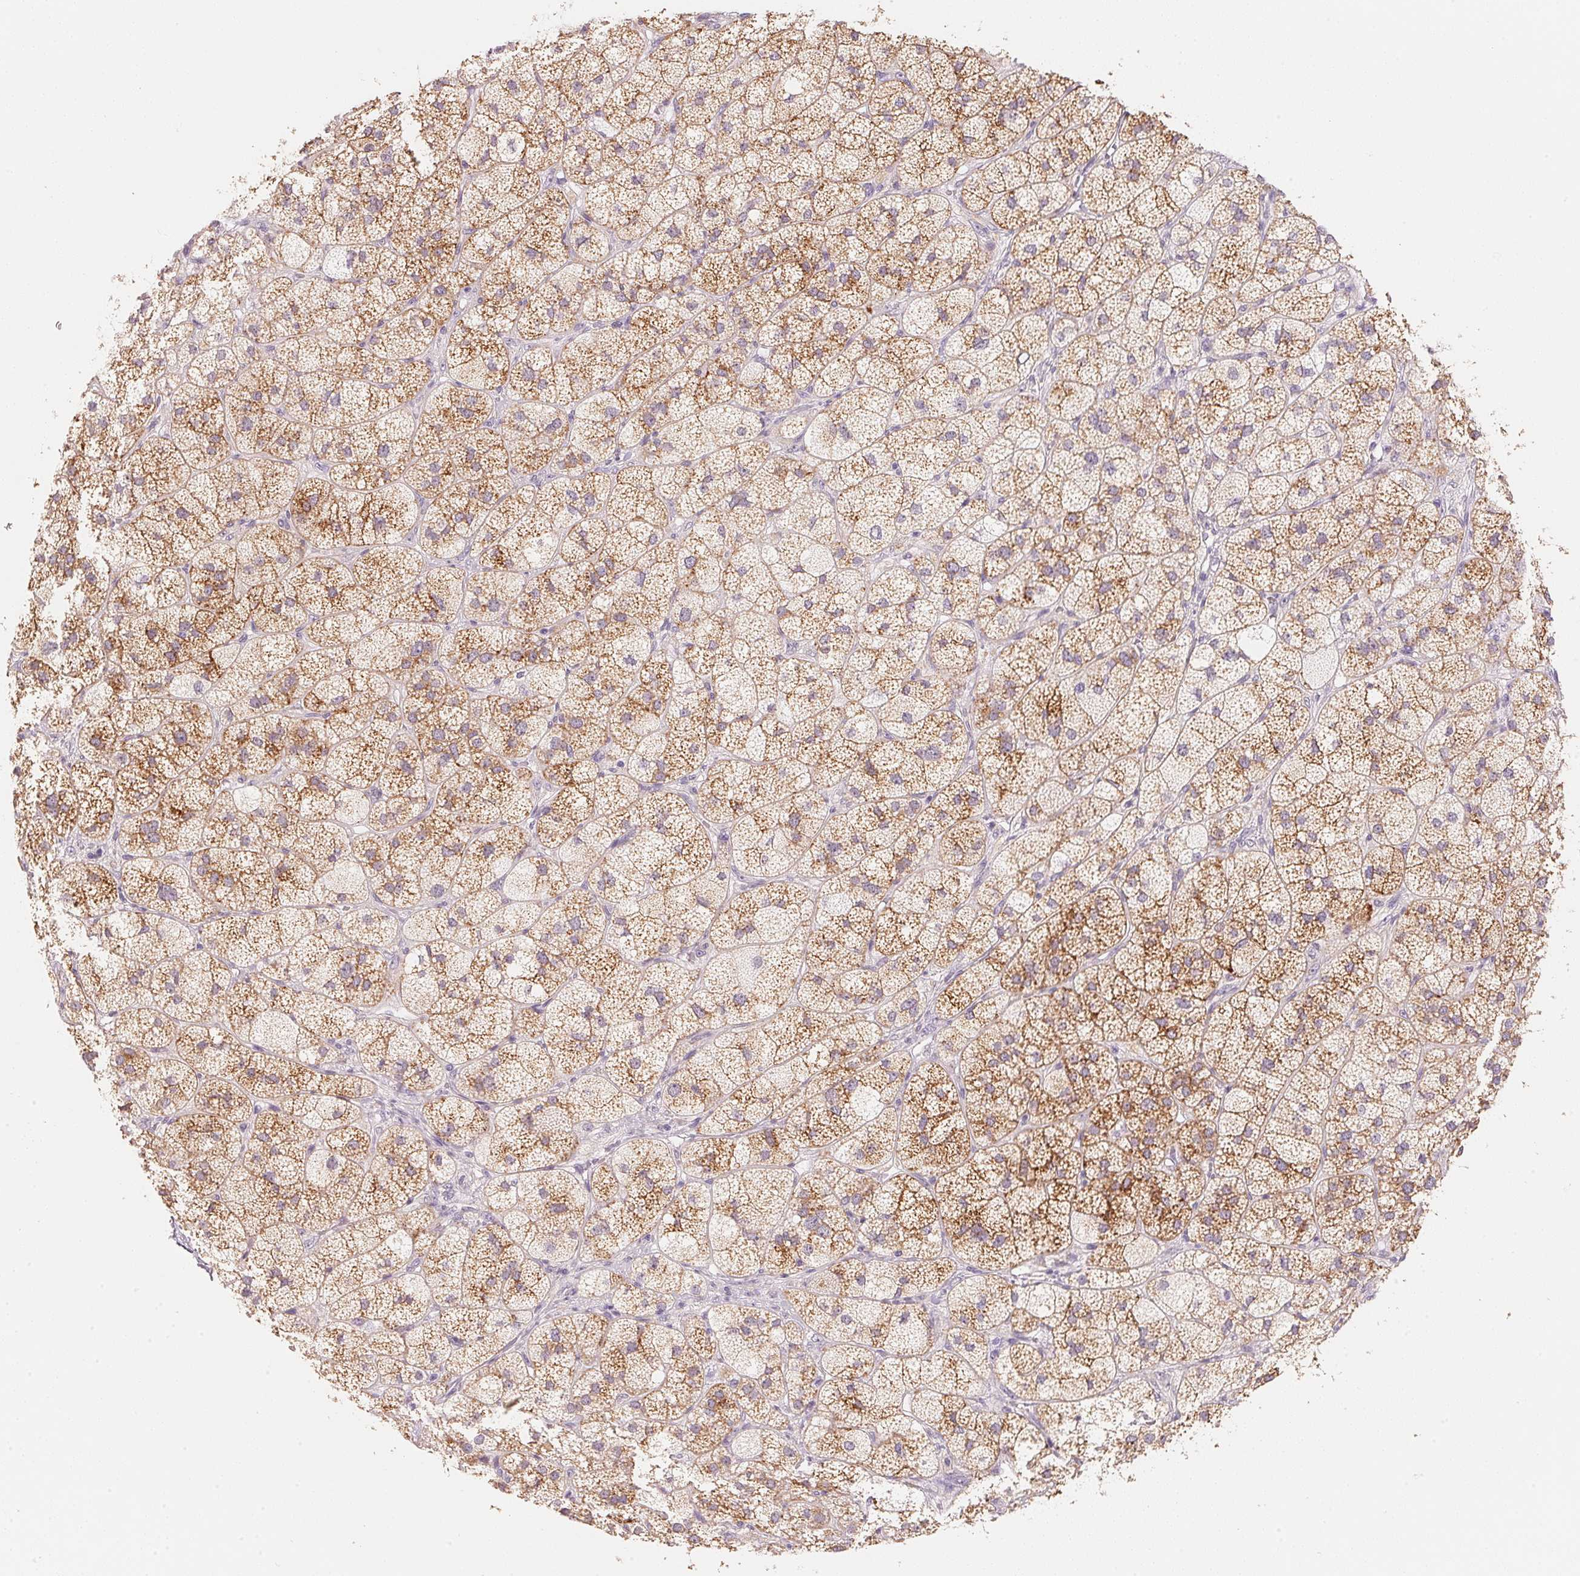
{"staining": {"intensity": "moderate", "quantity": "25%-75%", "location": "cytoplasmic/membranous"}, "tissue": "adrenal gland", "cell_type": "Glandular cells", "image_type": "normal", "snomed": [{"axis": "morphology", "description": "Normal tissue, NOS"}, {"axis": "topography", "description": "Adrenal gland"}], "caption": "High-power microscopy captured an IHC micrograph of unremarkable adrenal gland, revealing moderate cytoplasmic/membranous expression in about 25%-75% of glandular cells. (DAB IHC with brightfield microscopy, high magnification).", "gene": "MCOLN3", "patient": {"sex": "female", "age": 60}}